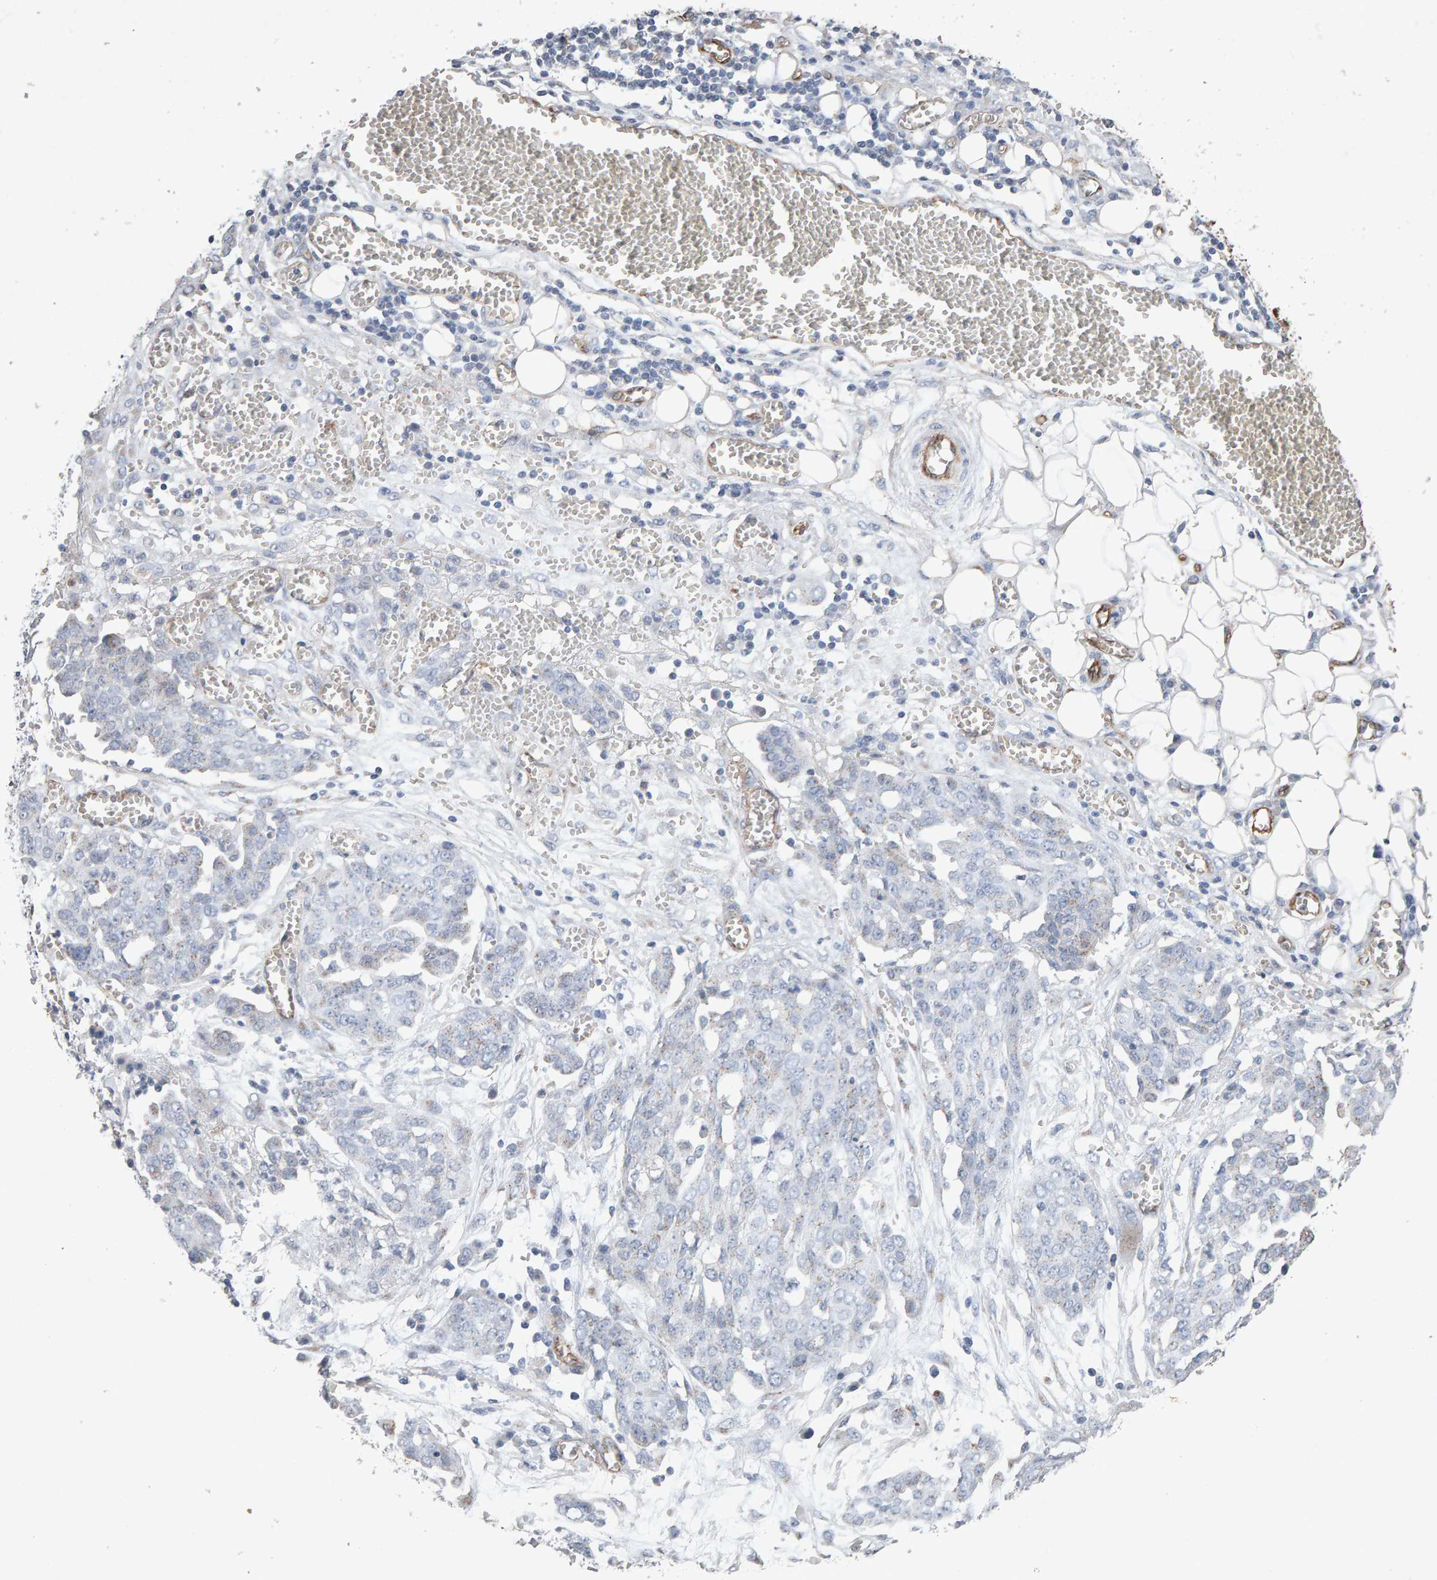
{"staining": {"intensity": "weak", "quantity": "<25%", "location": "cytoplasmic/membranous"}, "tissue": "ovarian cancer", "cell_type": "Tumor cells", "image_type": "cancer", "snomed": [{"axis": "morphology", "description": "Cystadenocarcinoma, serous, NOS"}, {"axis": "topography", "description": "Soft tissue"}, {"axis": "topography", "description": "Ovary"}], "caption": "An IHC photomicrograph of serous cystadenocarcinoma (ovarian) is shown. There is no staining in tumor cells of serous cystadenocarcinoma (ovarian).", "gene": "PTPRM", "patient": {"sex": "female", "age": 57}}